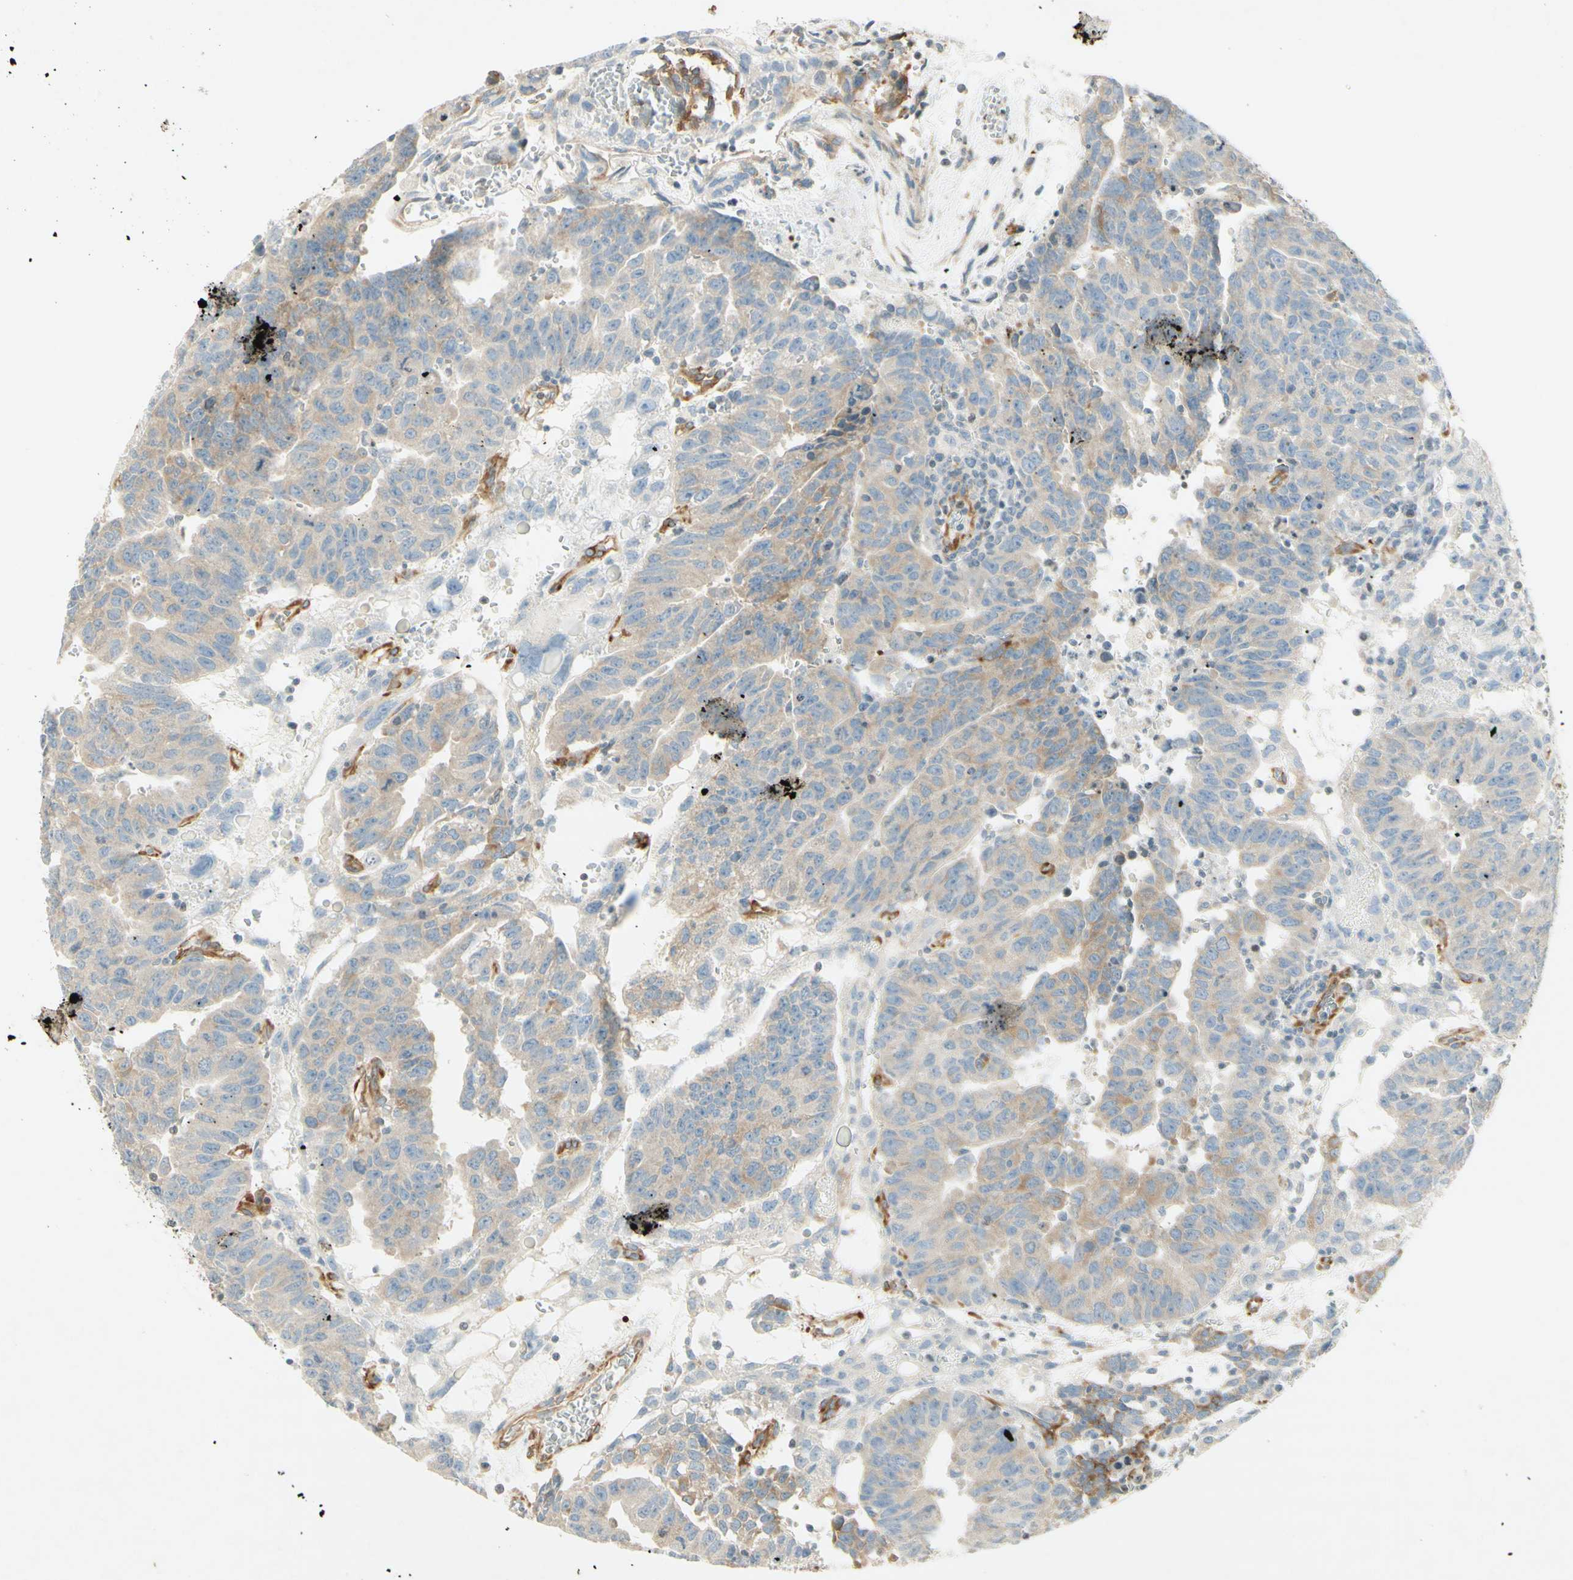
{"staining": {"intensity": "weak", "quantity": "25%-75%", "location": "cytoplasmic/membranous"}, "tissue": "testis cancer", "cell_type": "Tumor cells", "image_type": "cancer", "snomed": [{"axis": "morphology", "description": "Seminoma, NOS"}, {"axis": "morphology", "description": "Carcinoma, Embryonal, NOS"}, {"axis": "topography", "description": "Testis"}], "caption": "Immunohistochemical staining of testis cancer displays low levels of weak cytoplasmic/membranous protein expression in approximately 25%-75% of tumor cells.", "gene": "MAP1B", "patient": {"sex": "male", "age": 52}}